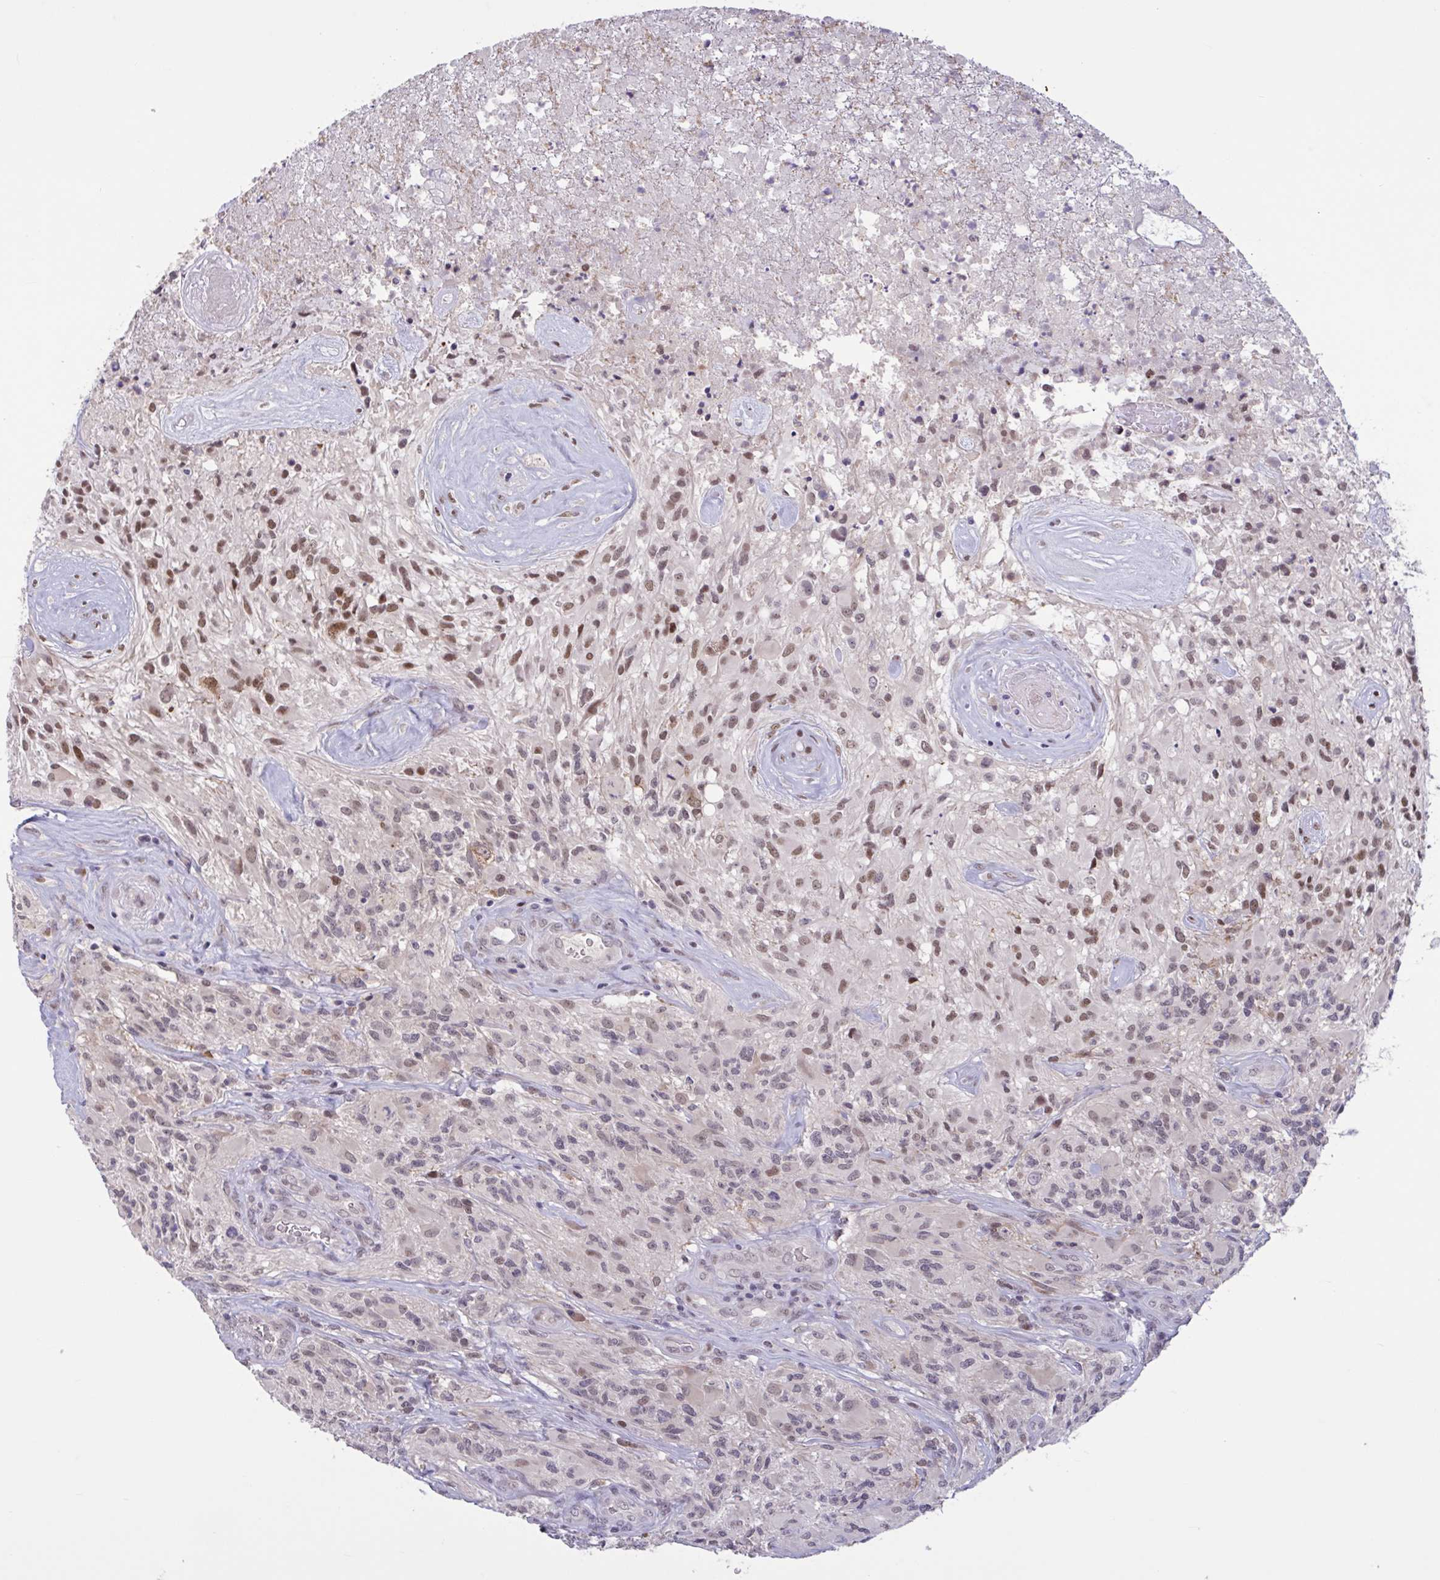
{"staining": {"intensity": "moderate", "quantity": "25%-75%", "location": "nuclear"}, "tissue": "glioma", "cell_type": "Tumor cells", "image_type": "cancer", "snomed": [{"axis": "morphology", "description": "Glioma, malignant, High grade"}, {"axis": "topography", "description": "Brain"}], "caption": "Immunohistochemical staining of malignant glioma (high-grade) shows medium levels of moderate nuclear positivity in about 25%-75% of tumor cells.", "gene": "ZNF414", "patient": {"sex": "female", "age": 65}}